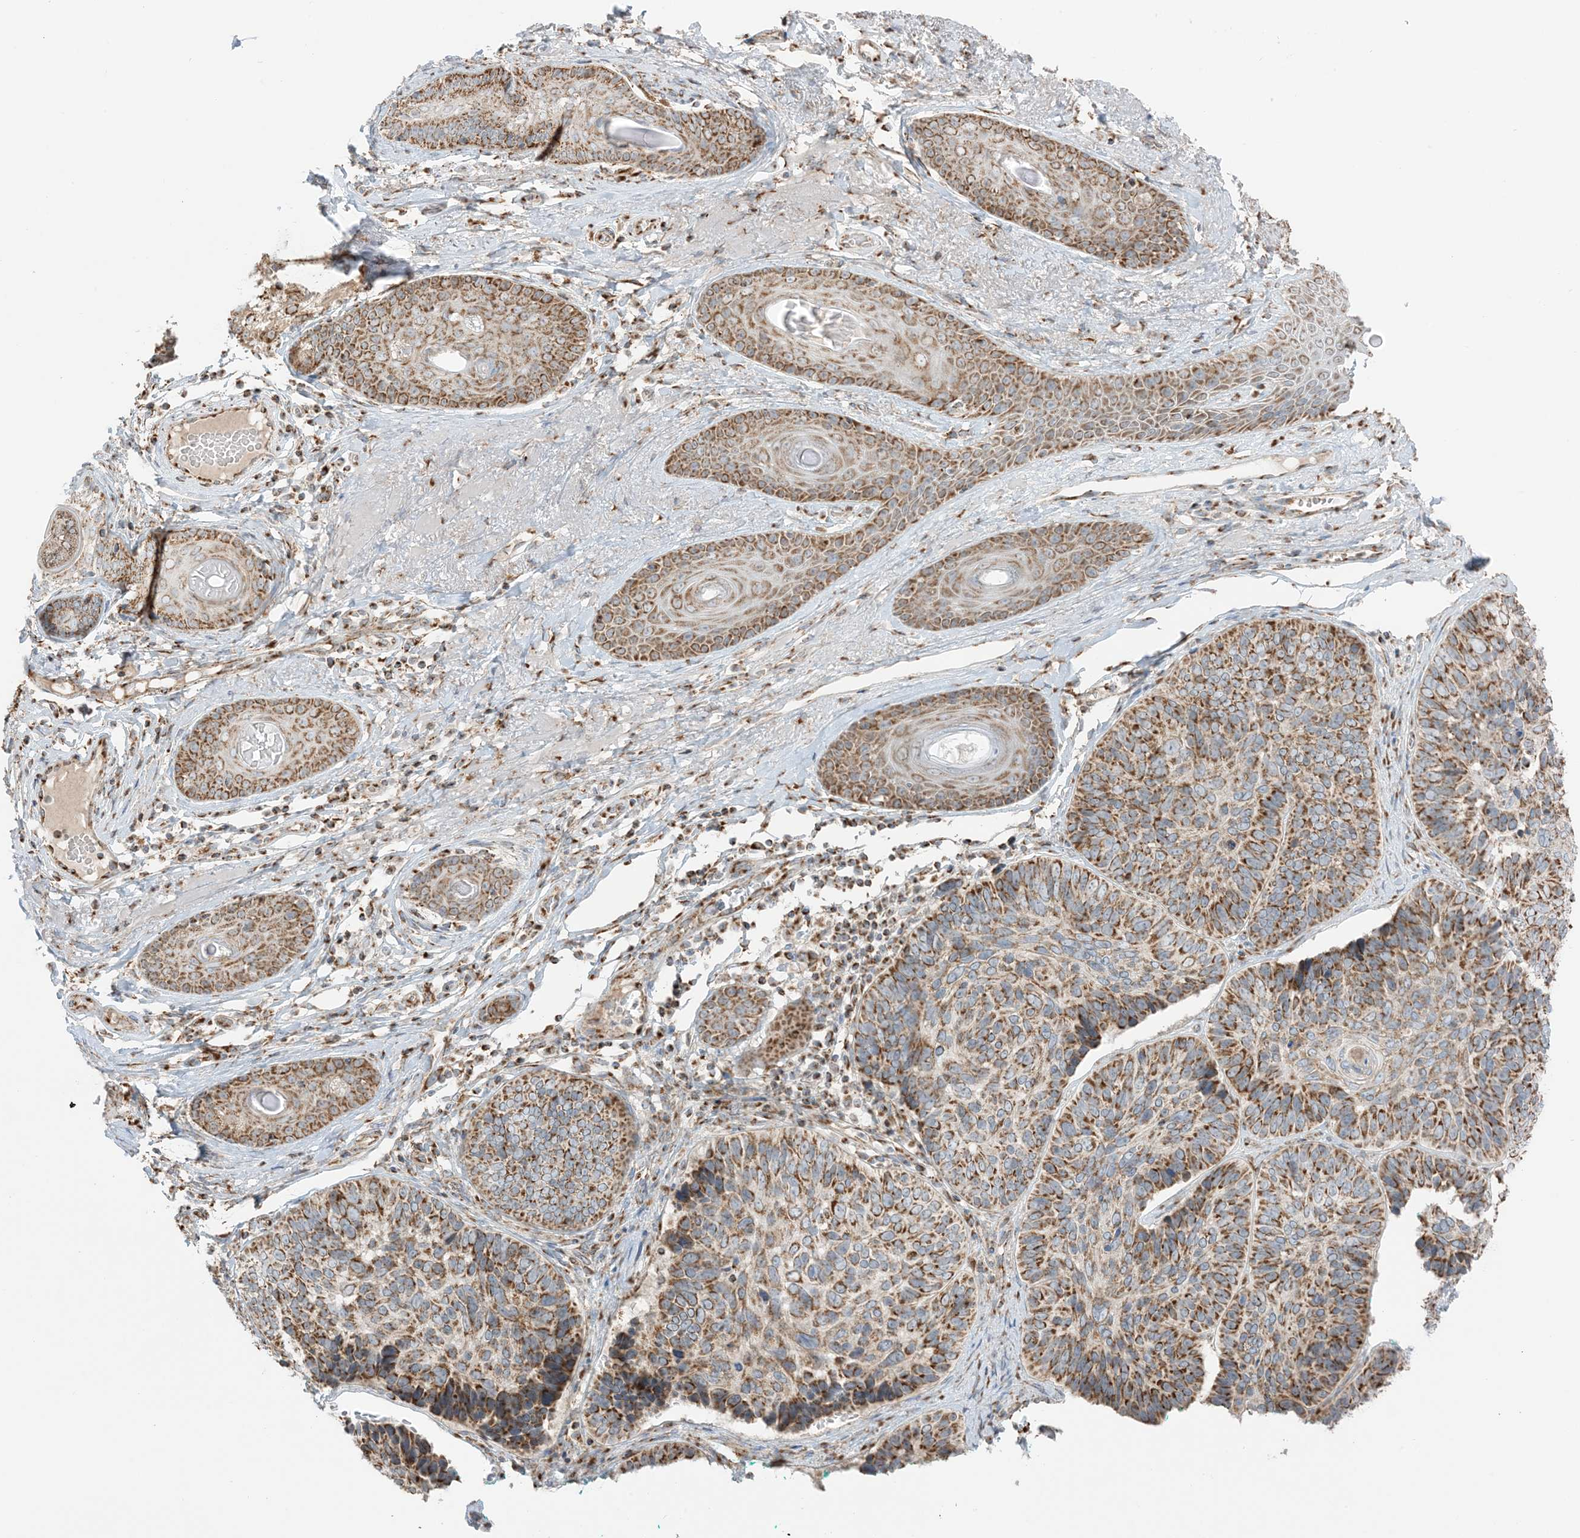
{"staining": {"intensity": "strong", "quantity": ">75%", "location": "cytoplasmic/membranous"}, "tissue": "skin cancer", "cell_type": "Tumor cells", "image_type": "cancer", "snomed": [{"axis": "morphology", "description": "Basal cell carcinoma"}, {"axis": "topography", "description": "Skin"}], "caption": "Protein analysis of skin cancer tissue demonstrates strong cytoplasmic/membranous expression in about >75% of tumor cells.", "gene": "SLC25A12", "patient": {"sex": "male", "age": 62}}